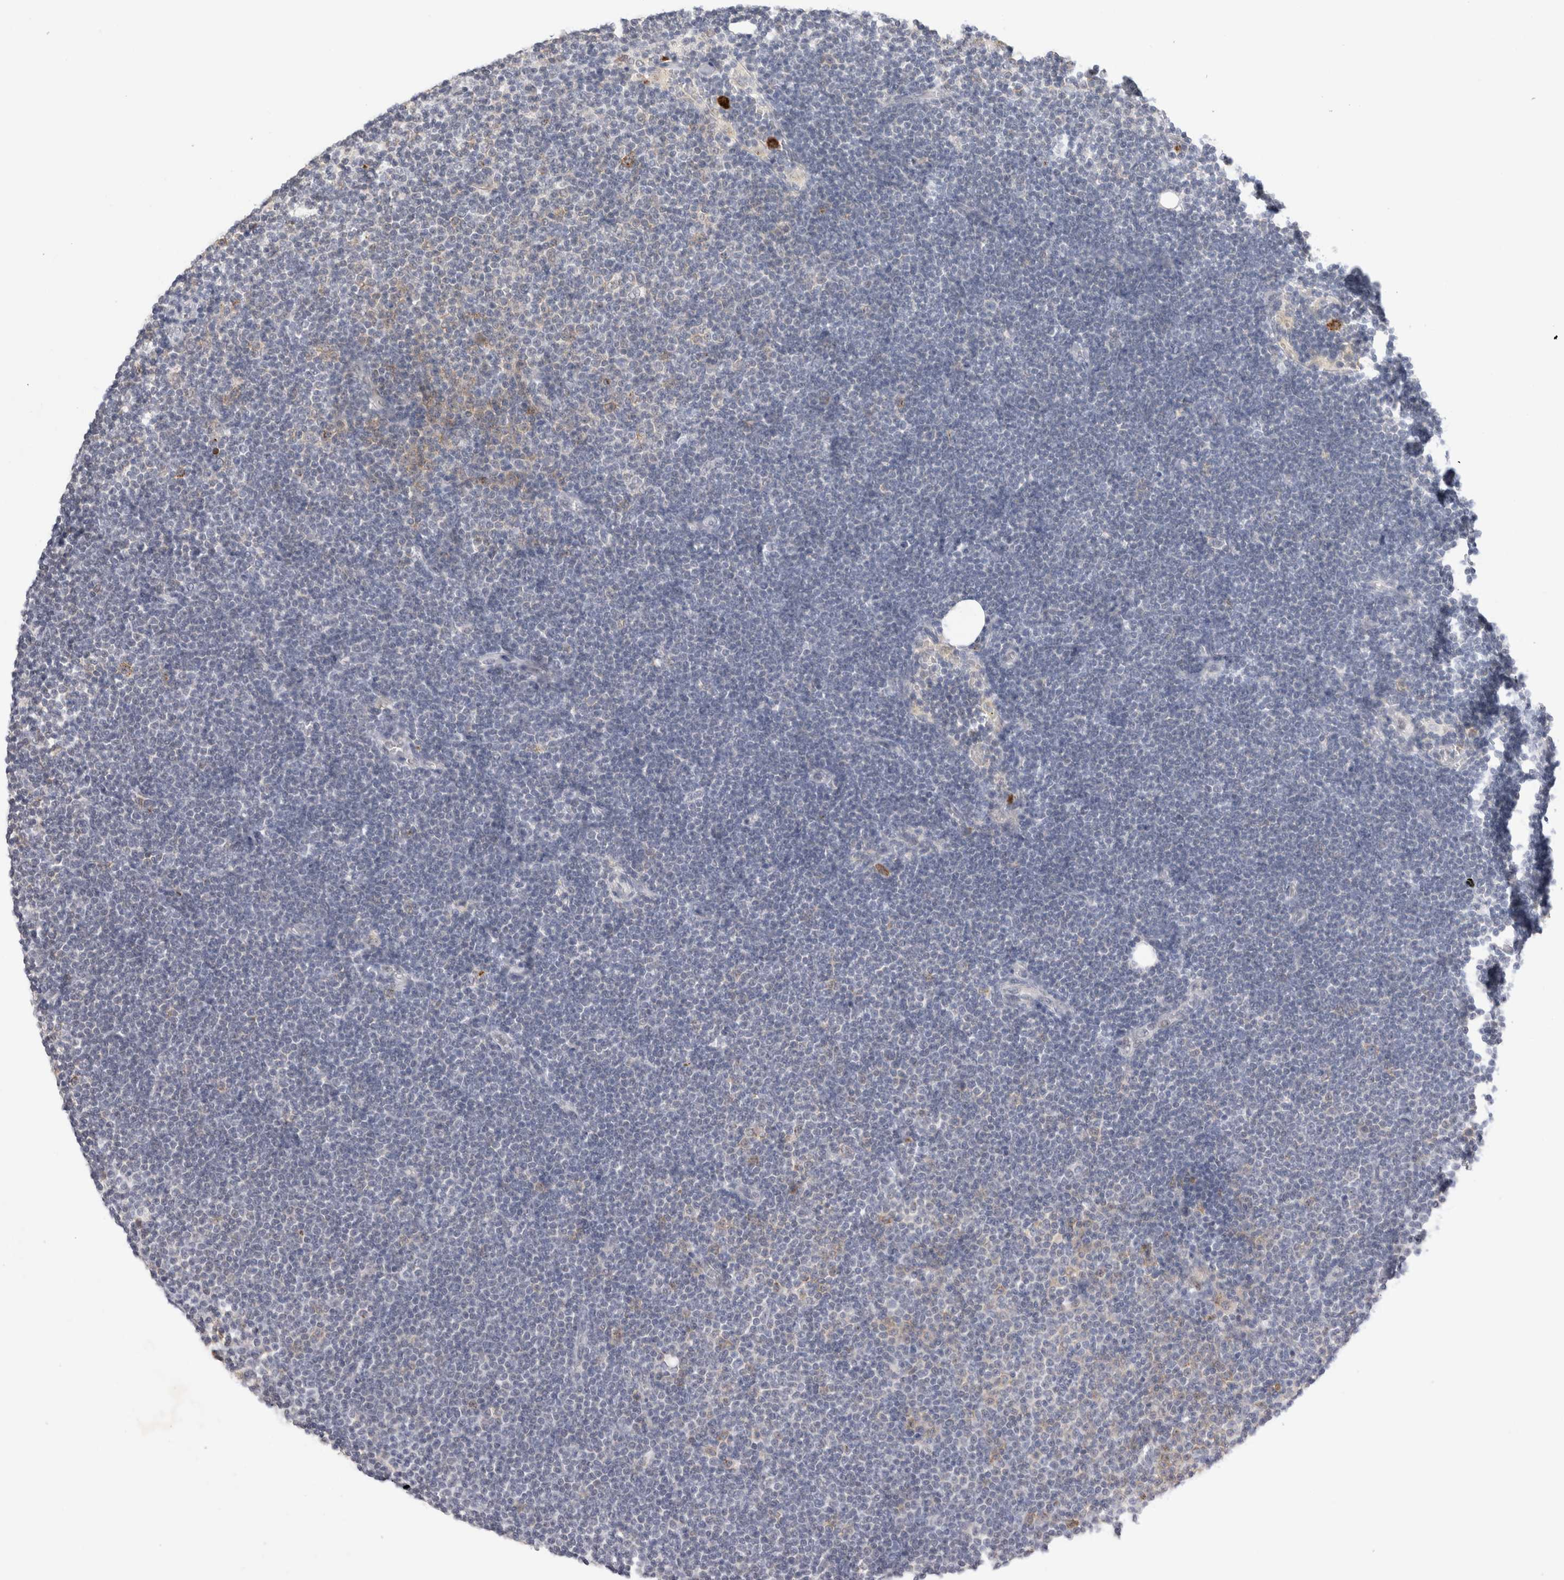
{"staining": {"intensity": "negative", "quantity": "none", "location": "none"}, "tissue": "lymphoma", "cell_type": "Tumor cells", "image_type": "cancer", "snomed": [{"axis": "morphology", "description": "Malignant lymphoma, non-Hodgkin's type, Low grade"}, {"axis": "topography", "description": "Lymph node"}], "caption": "Immunohistochemistry (IHC) image of human lymphoma stained for a protein (brown), which shows no positivity in tumor cells.", "gene": "SLC22A12", "patient": {"sex": "female", "age": 53}}